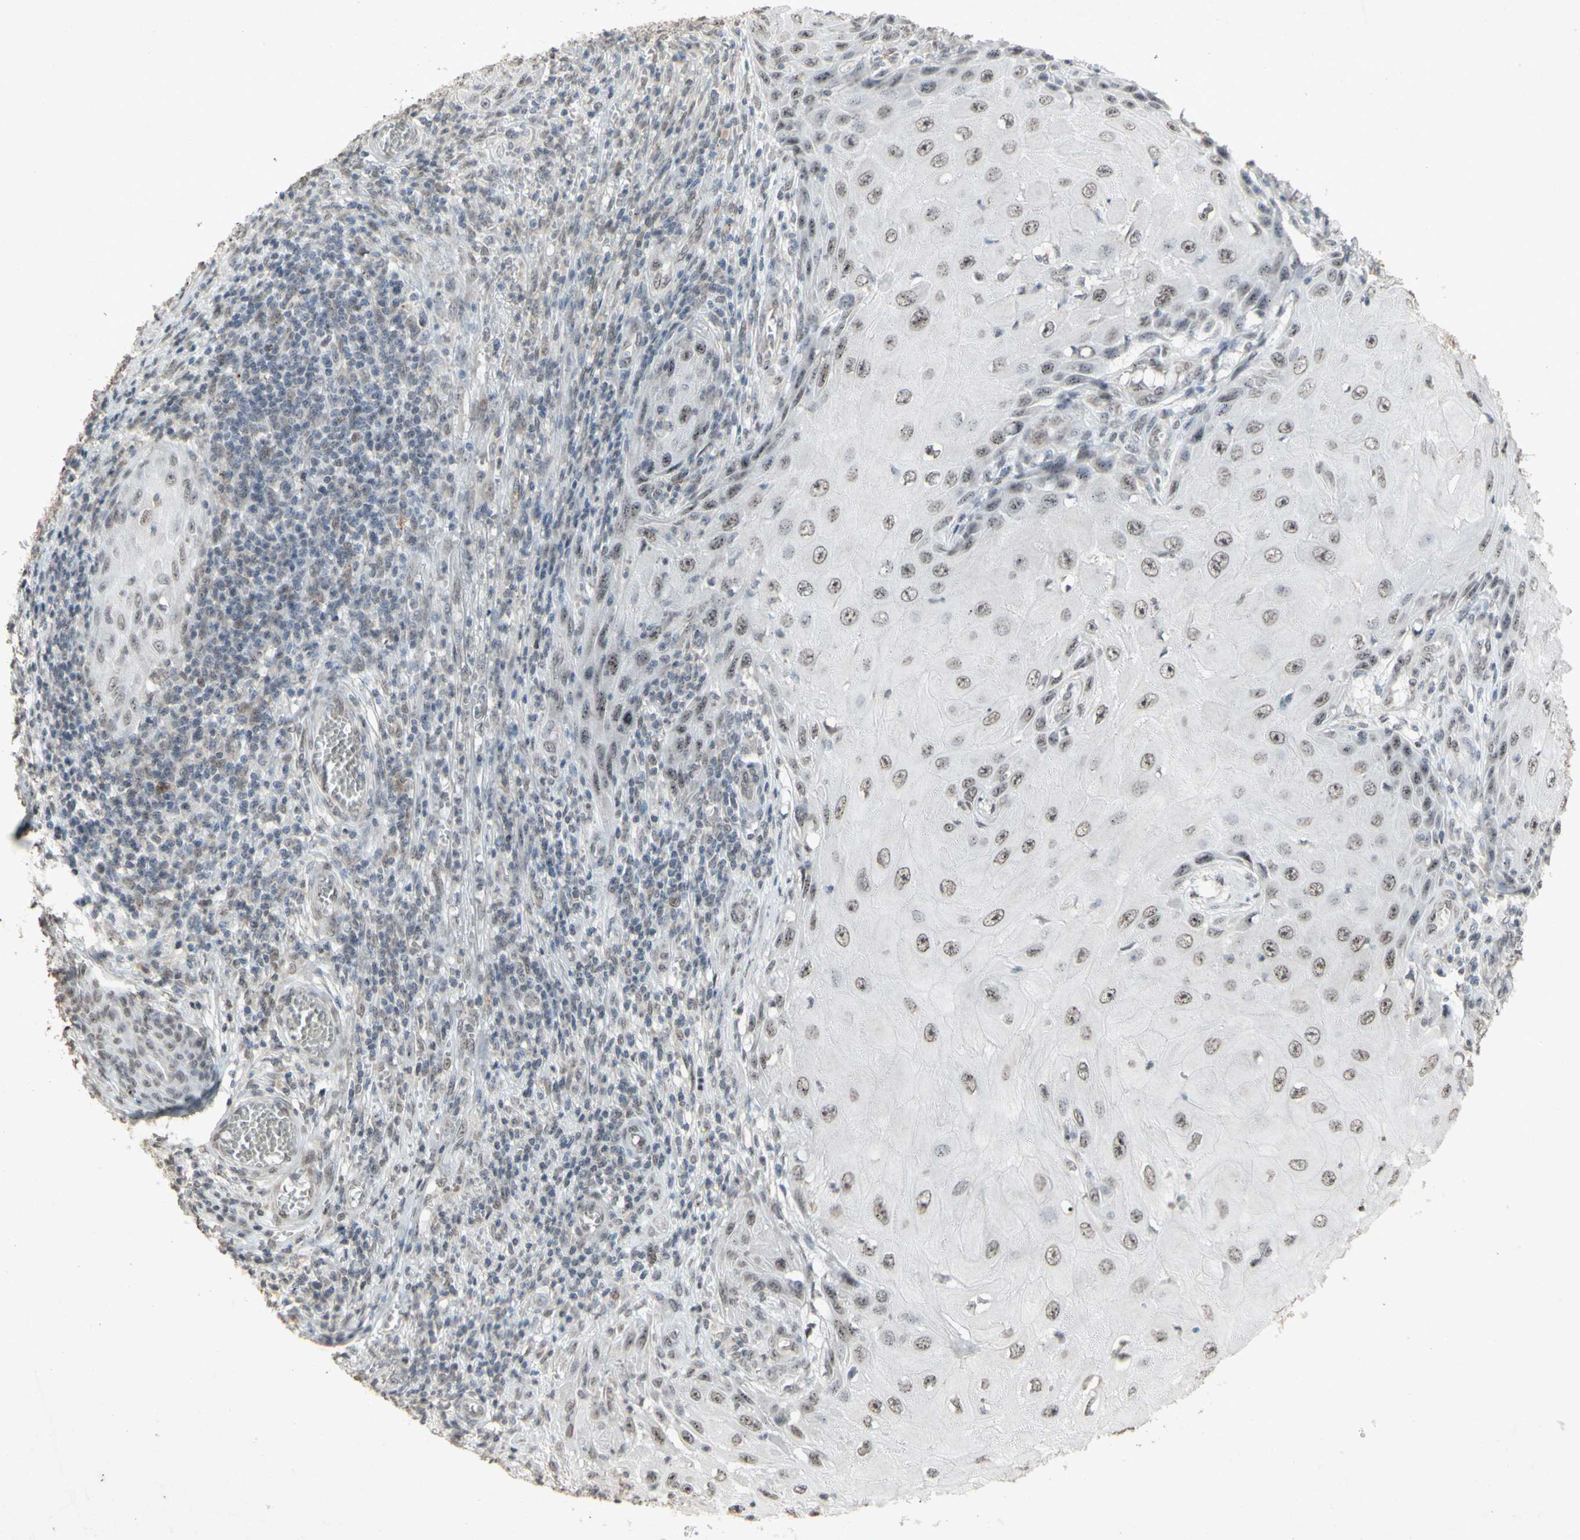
{"staining": {"intensity": "weak", "quantity": "25%-75%", "location": "cytoplasmic/membranous,nuclear"}, "tissue": "skin cancer", "cell_type": "Tumor cells", "image_type": "cancer", "snomed": [{"axis": "morphology", "description": "Squamous cell carcinoma, NOS"}, {"axis": "topography", "description": "Skin"}], "caption": "Immunohistochemistry image of neoplastic tissue: skin cancer (squamous cell carcinoma) stained using immunohistochemistry demonstrates low levels of weak protein expression localized specifically in the cytoplasmic/membranous and nuclear of tumor cells, appearing as a cytoplasmic/membranous and nuclear brown color.", "gene": "CENPB", "patient": {"sex": "female", "age": 73}}